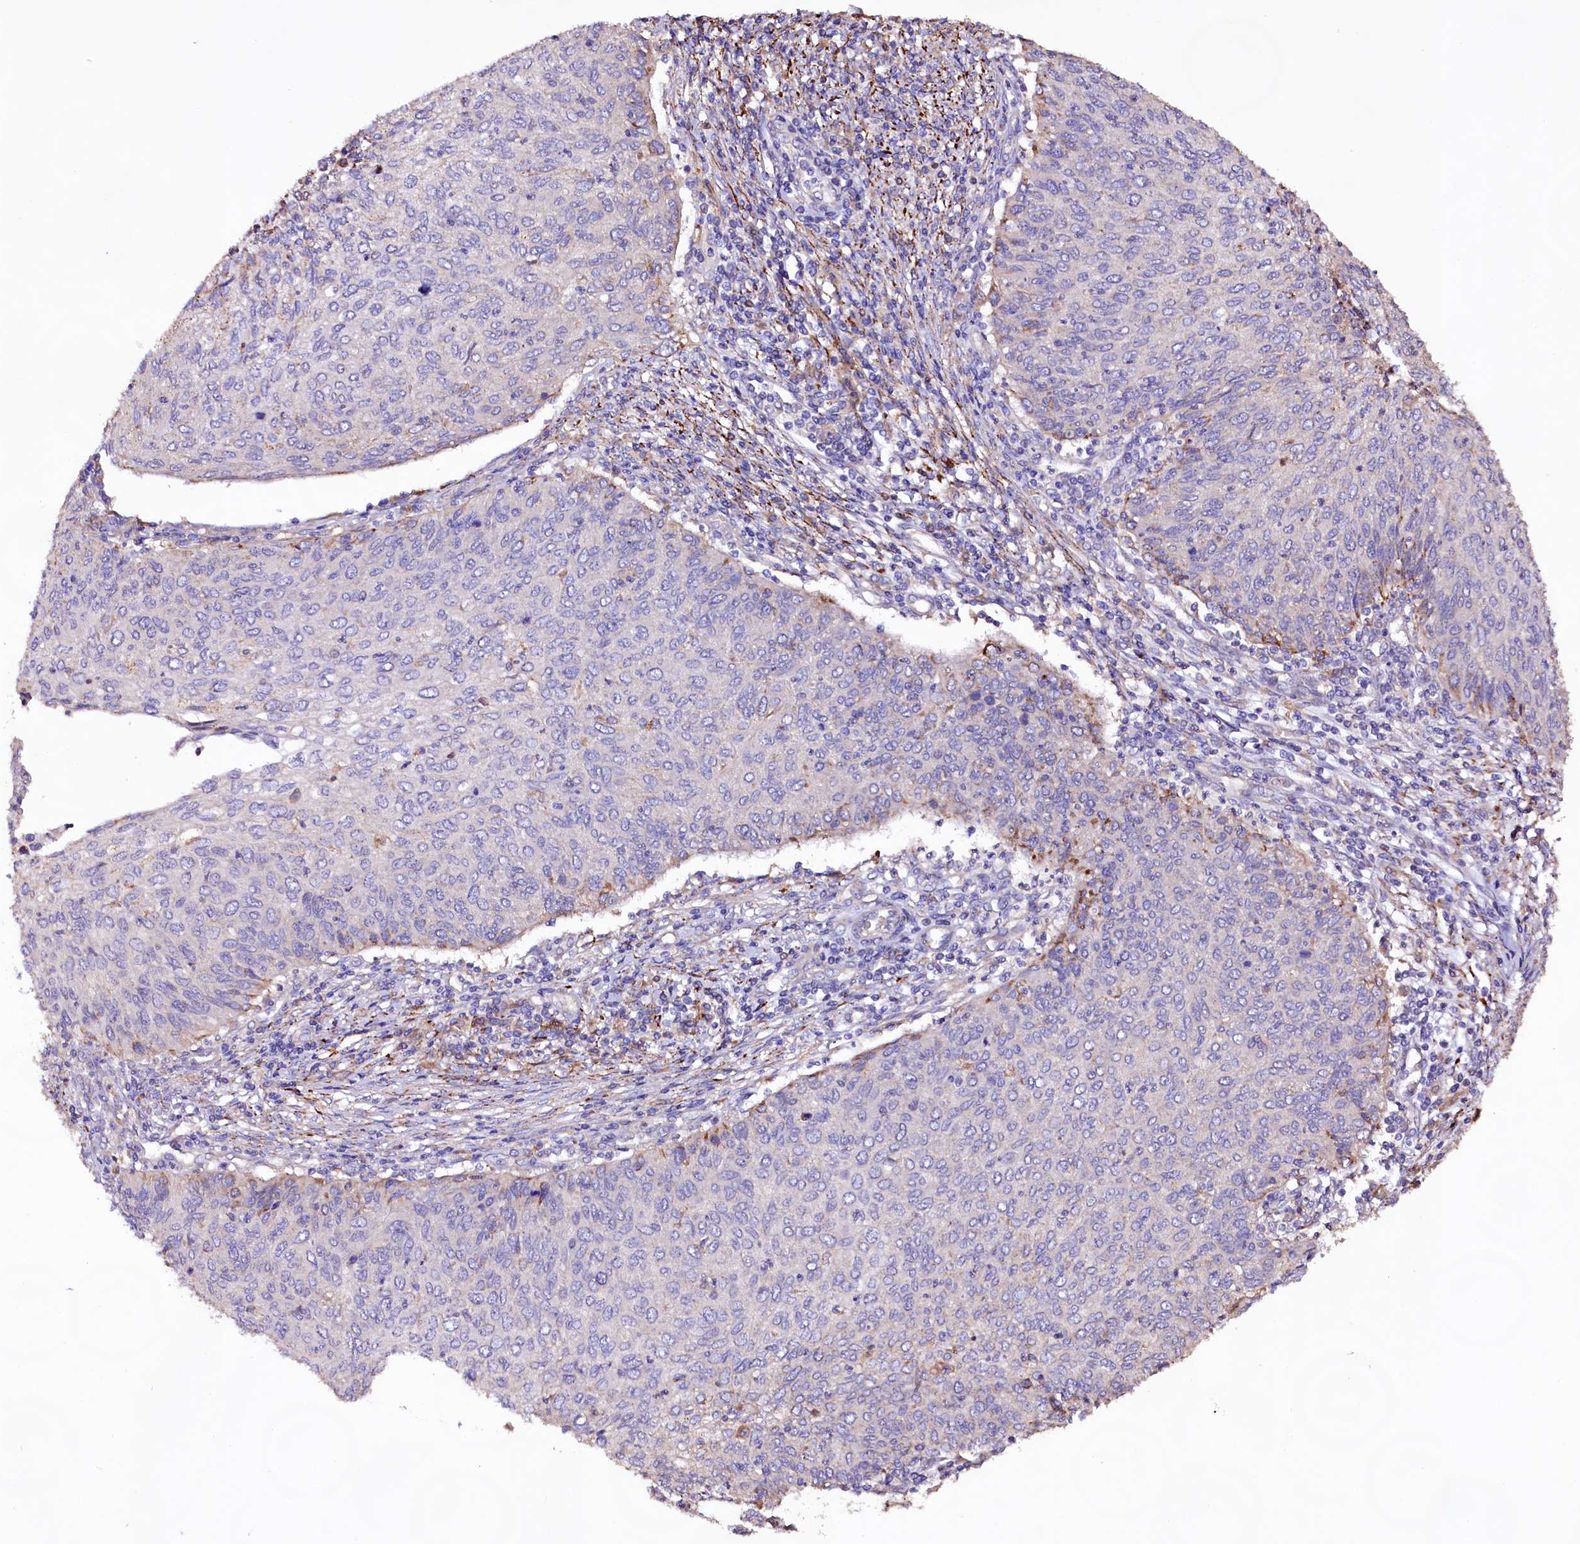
{"staining": {"intensity": "negative", "quantity": "none", "location": "none"}, "tissue": "cervical cancer", "cell_type": "Tumor cells", "image_type": "cancer", "snomed": [{"axis": "morphology", "description": "Squamous cell carcinoma, NOS"}, {"axis": "topography", "description": "Cervix"}], "caption": "A photomicrograph of squamous cell carcinoma (cervical) stained for a protein shows no brown staining in tumor cells.", "gene": "DMXL2", "patient": {"sex": "female", "age": 38}}